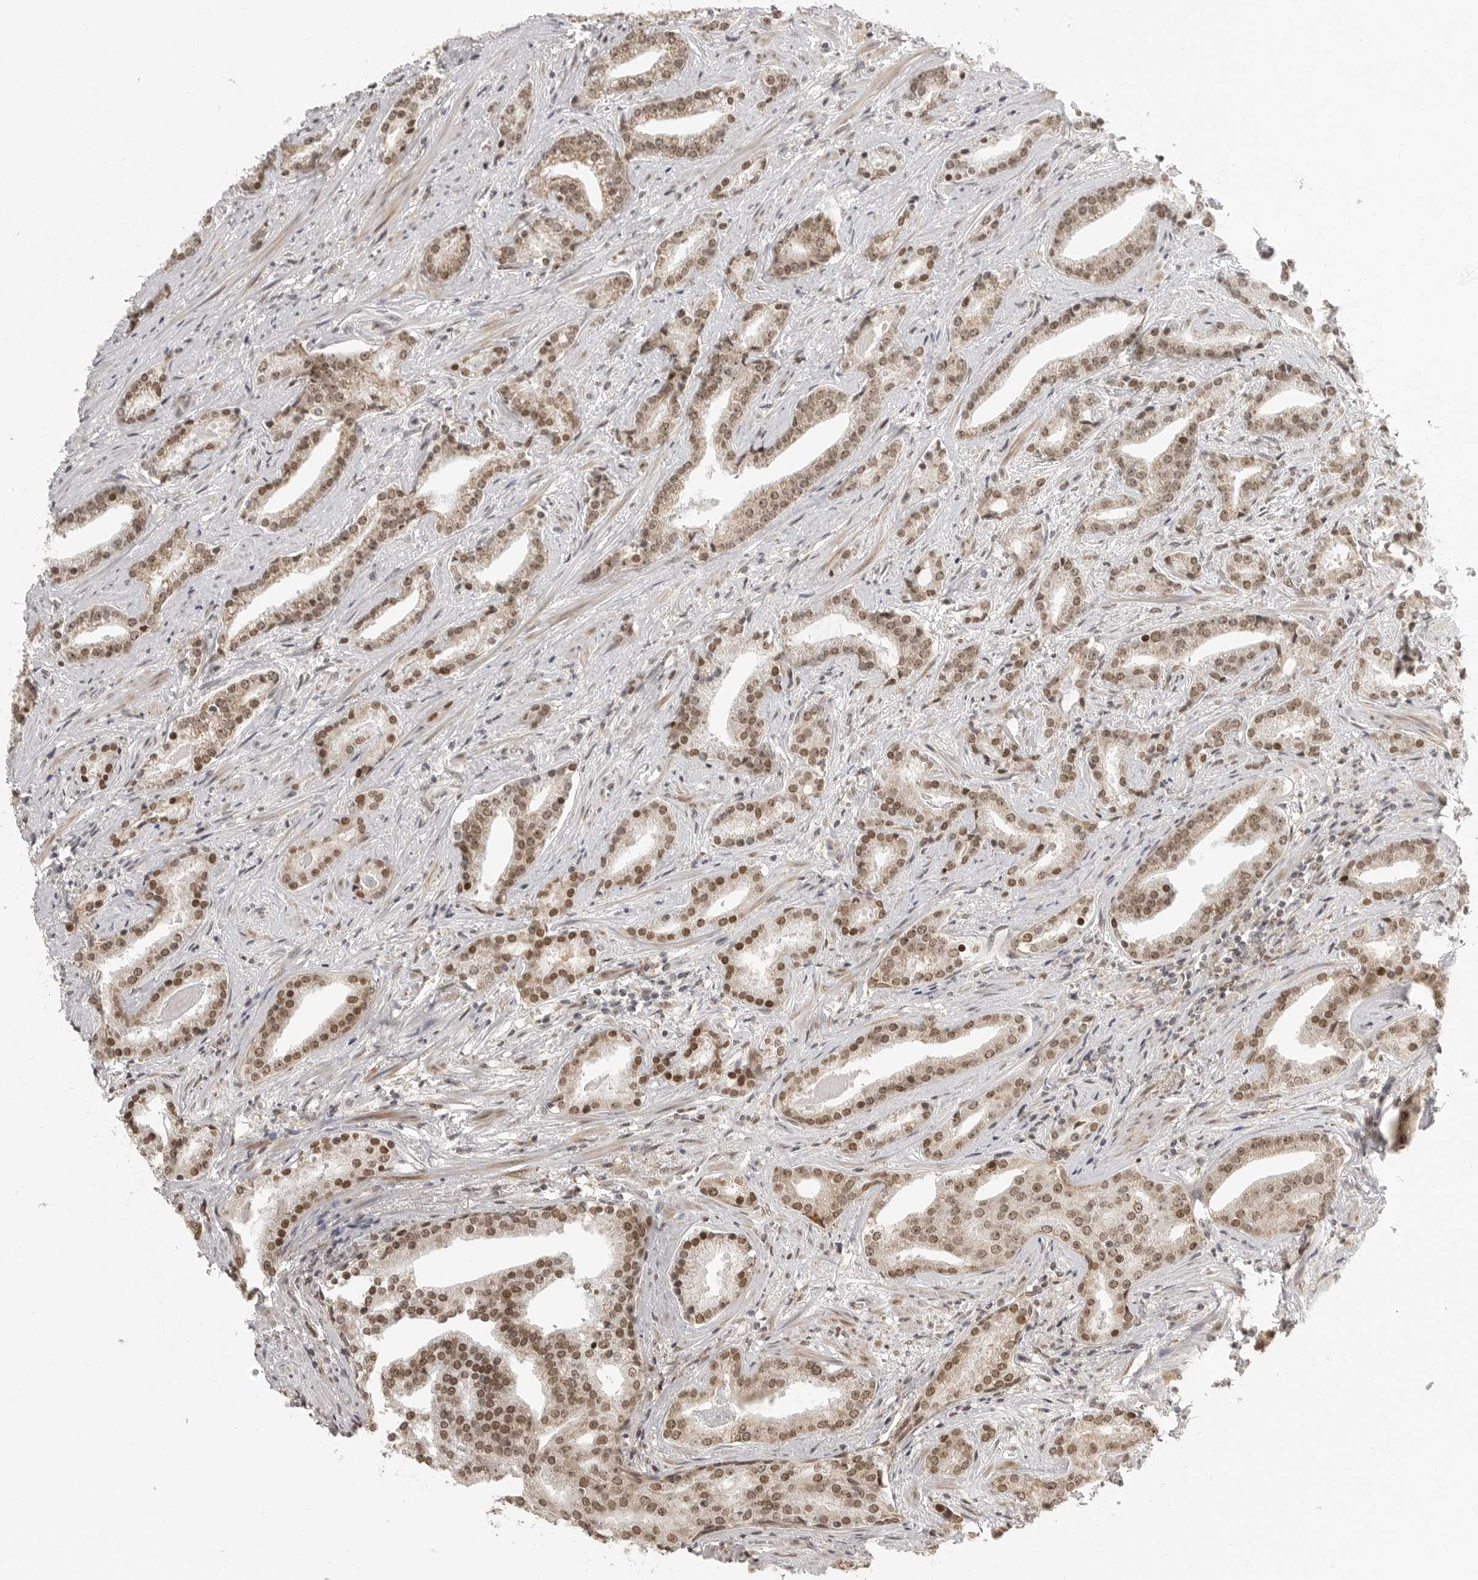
{"staining": {"intensity": "moderate", "quantity": ">75%", "location": "nuclear"}, "tissue": "prostate cancer", "cell_type": "Tumor cells", "image_type": "cancer", "snomed": [{"axis": "morphology", "description": "Adenocarcinoma, Low grade"}, {"axis": "topography", "description": "Prostate"}], "caption": "Prostate adenocarcinoma (low-grade) stained with a protein marker reveals moderate staining in tumor cells.", "gene": "ISG20L2", "patient": {"sex": "male", "age": 67}}